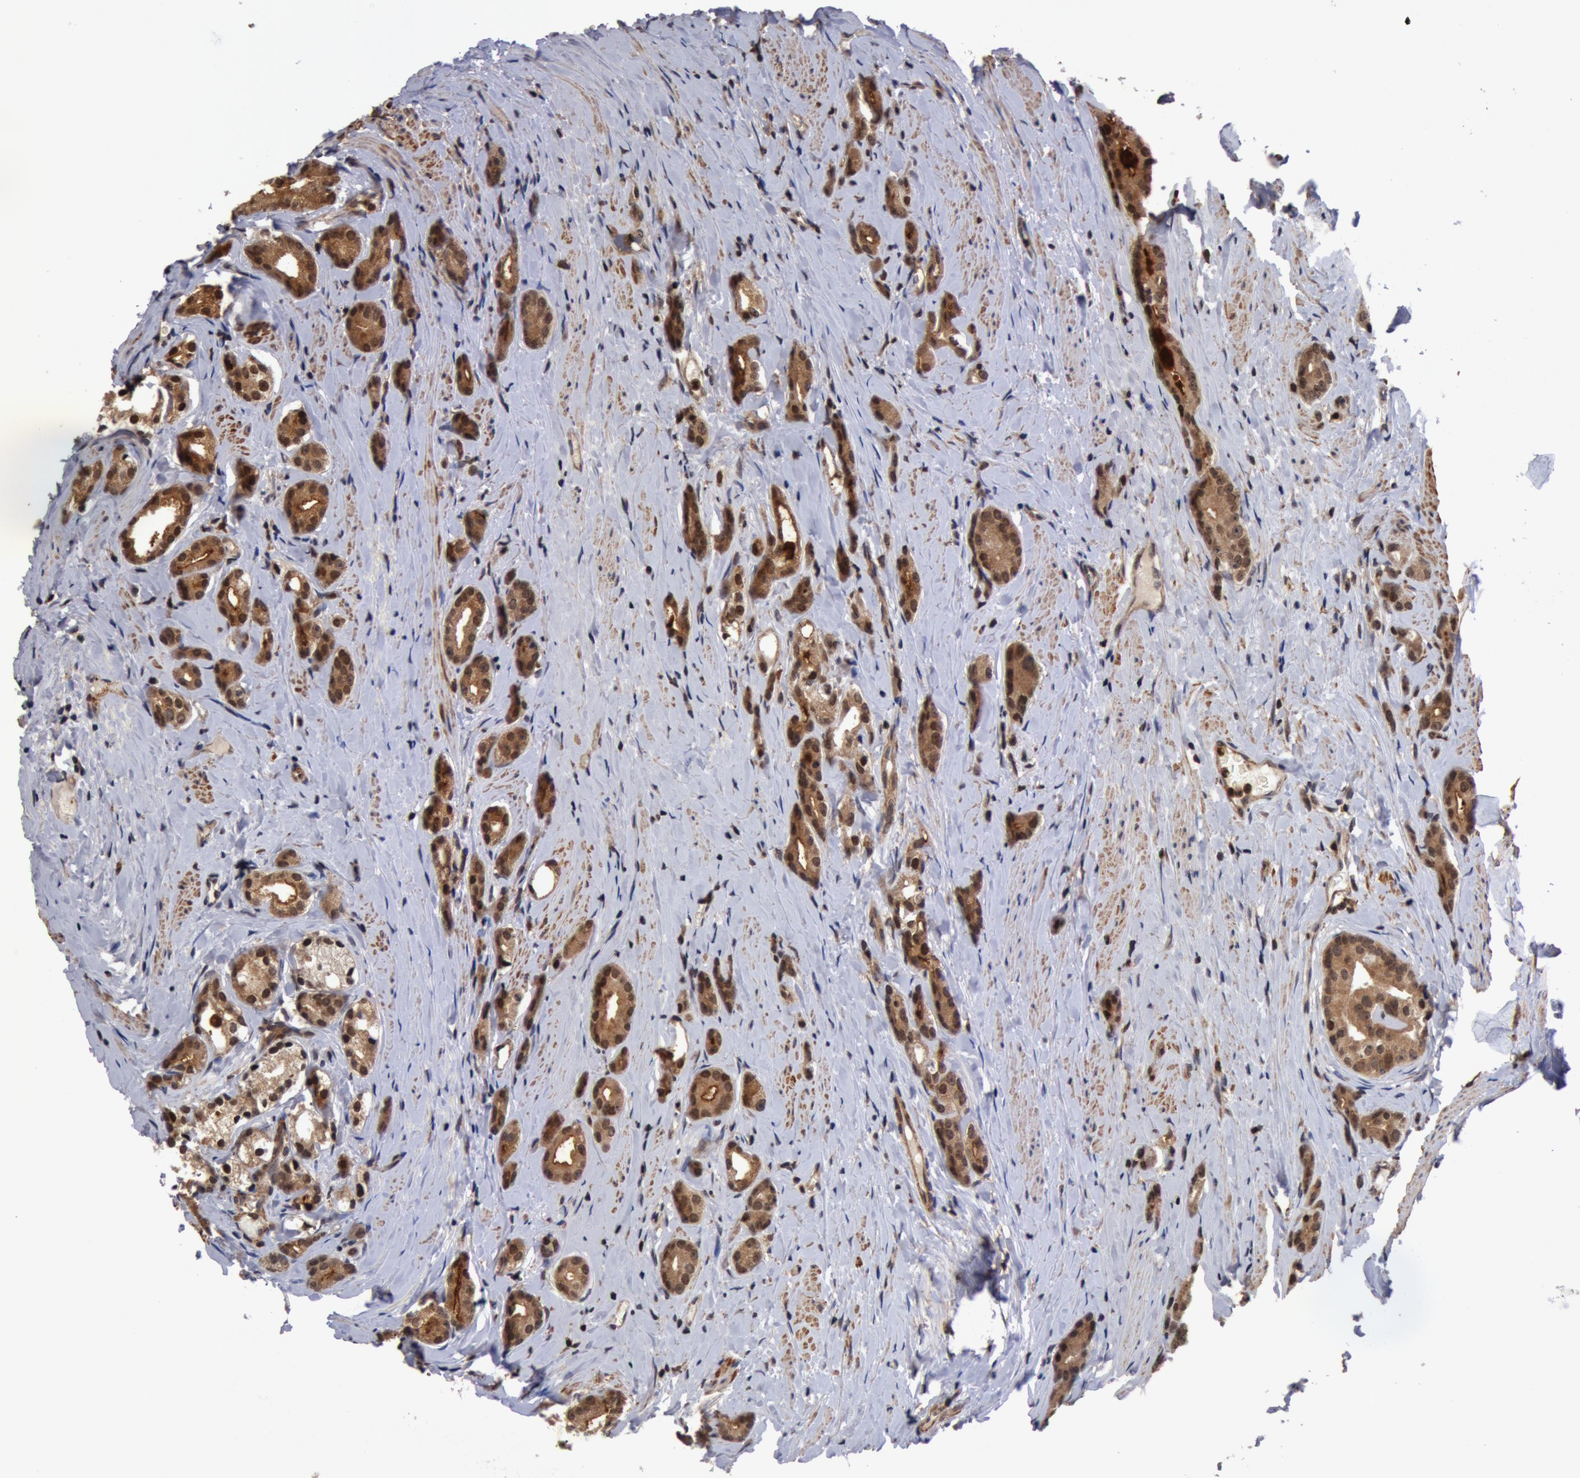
{"staining": {"intensity": "weak", "quantity": "25%-75%", "location": "nuclear"}, "tissue": "prostate cancer", "cell_type": "Tumor cells", "image_type": "cancer", "snomed": [{"axis": "morphology", "description": "Adenocarcinoma, Medium grade"}, {"axis": "topography", "description": "Prostate"}], "caption": "Protein staining reveals weak nuclear expression in about 25%-75% of tumor cells in prostate cancer. The protein of interest is shown in brown color, while the nuclei are stained blue.", "gene": "ZNF350", "patient": {"sex": "male", "age": 59}}